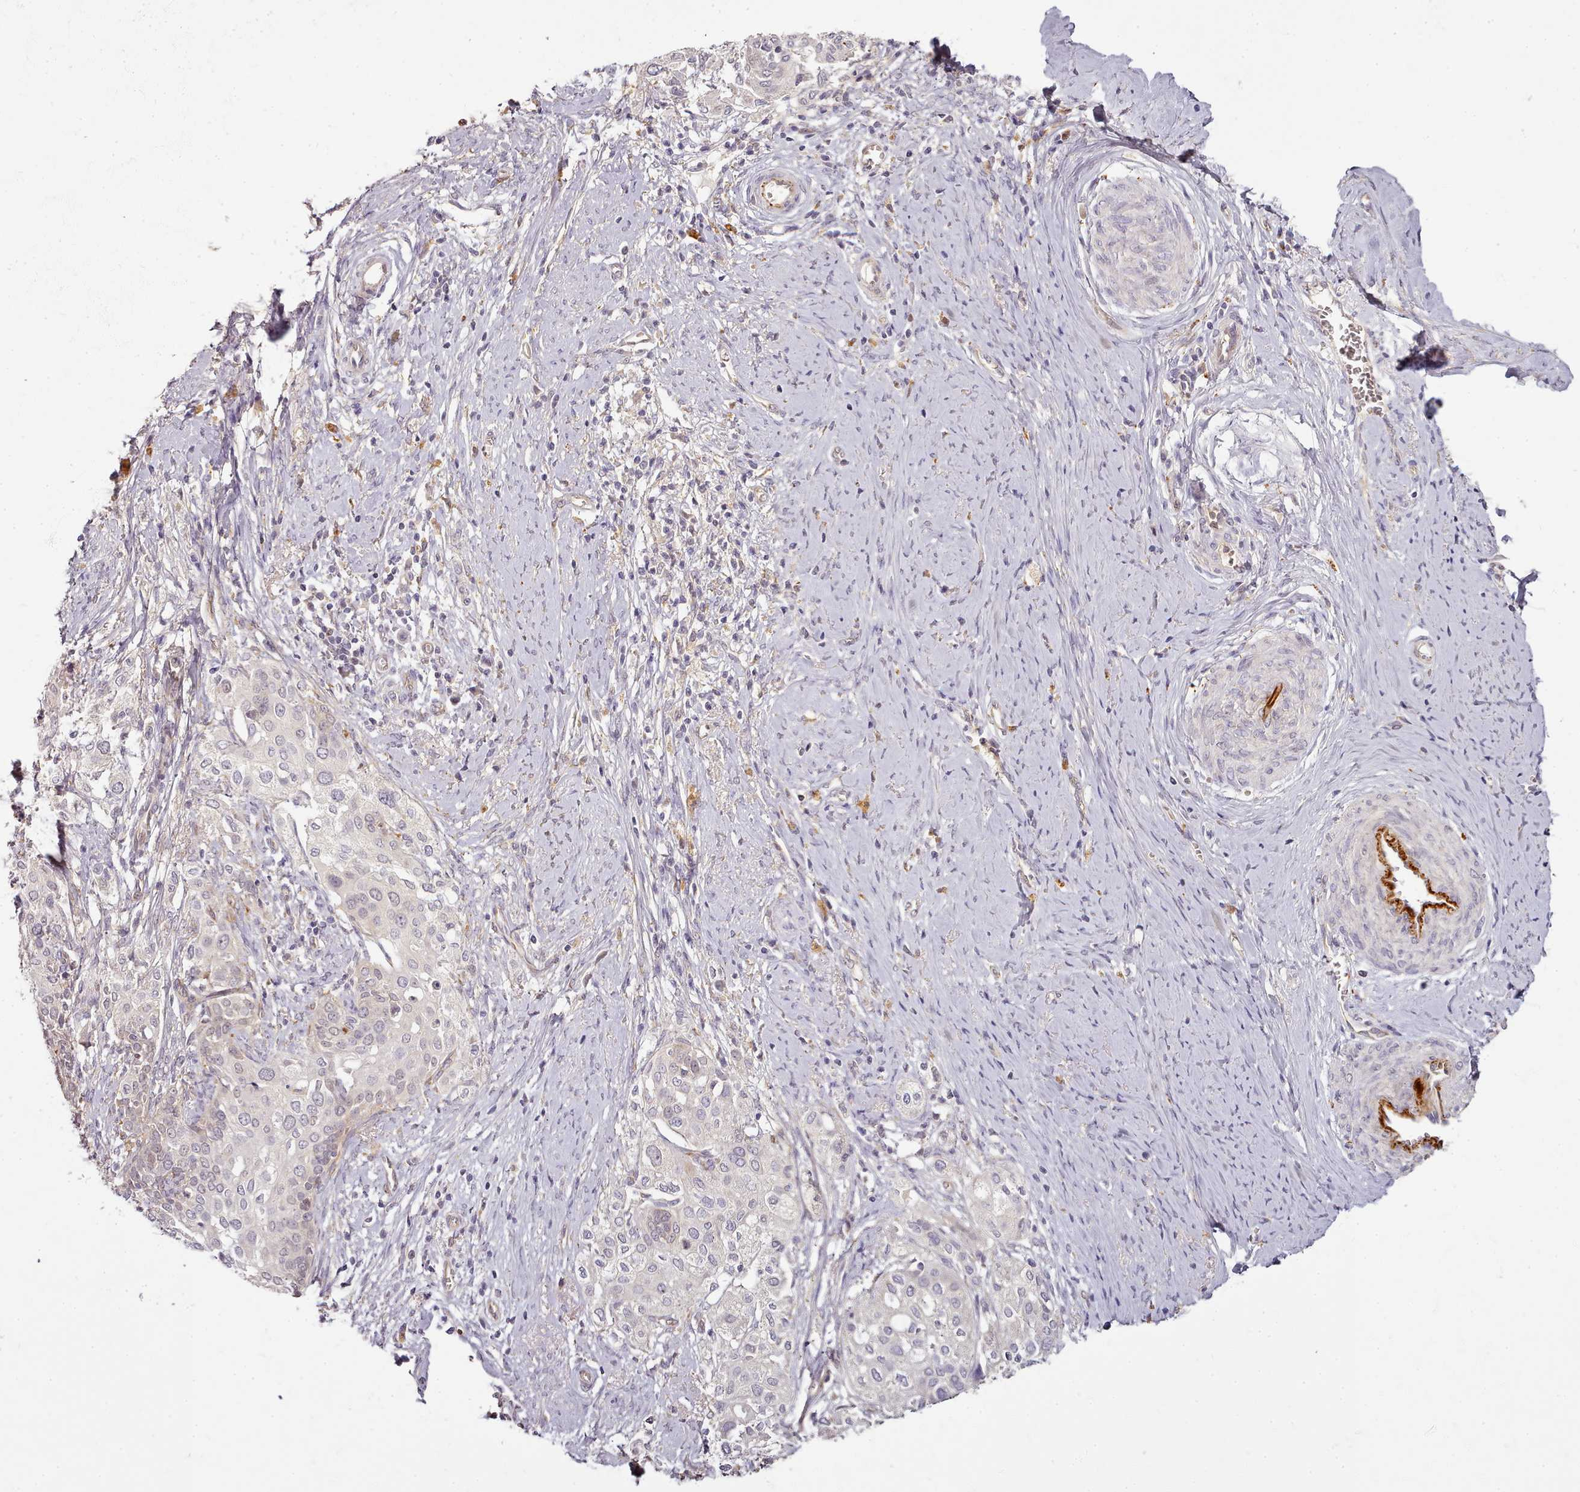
{"staining": {"intensity": "negative", "quantity": "none", "location": "none"}, "tissue": "cervical cancer", "cell_type": "Tumor cells", "image_type": "cancer", "snomed": [{"axis": "morphology", "description": "Squamous cell carcinoma, NOS"}, {"axis": "topography", "description": "Cervix"}], "caption": "Histopathology image shows no protein staining in tumor cells of cervical squamous cell carcinoma tissue.", "gene": "C1QTNF5", "patient": {"sex": "female", "age": 44}}